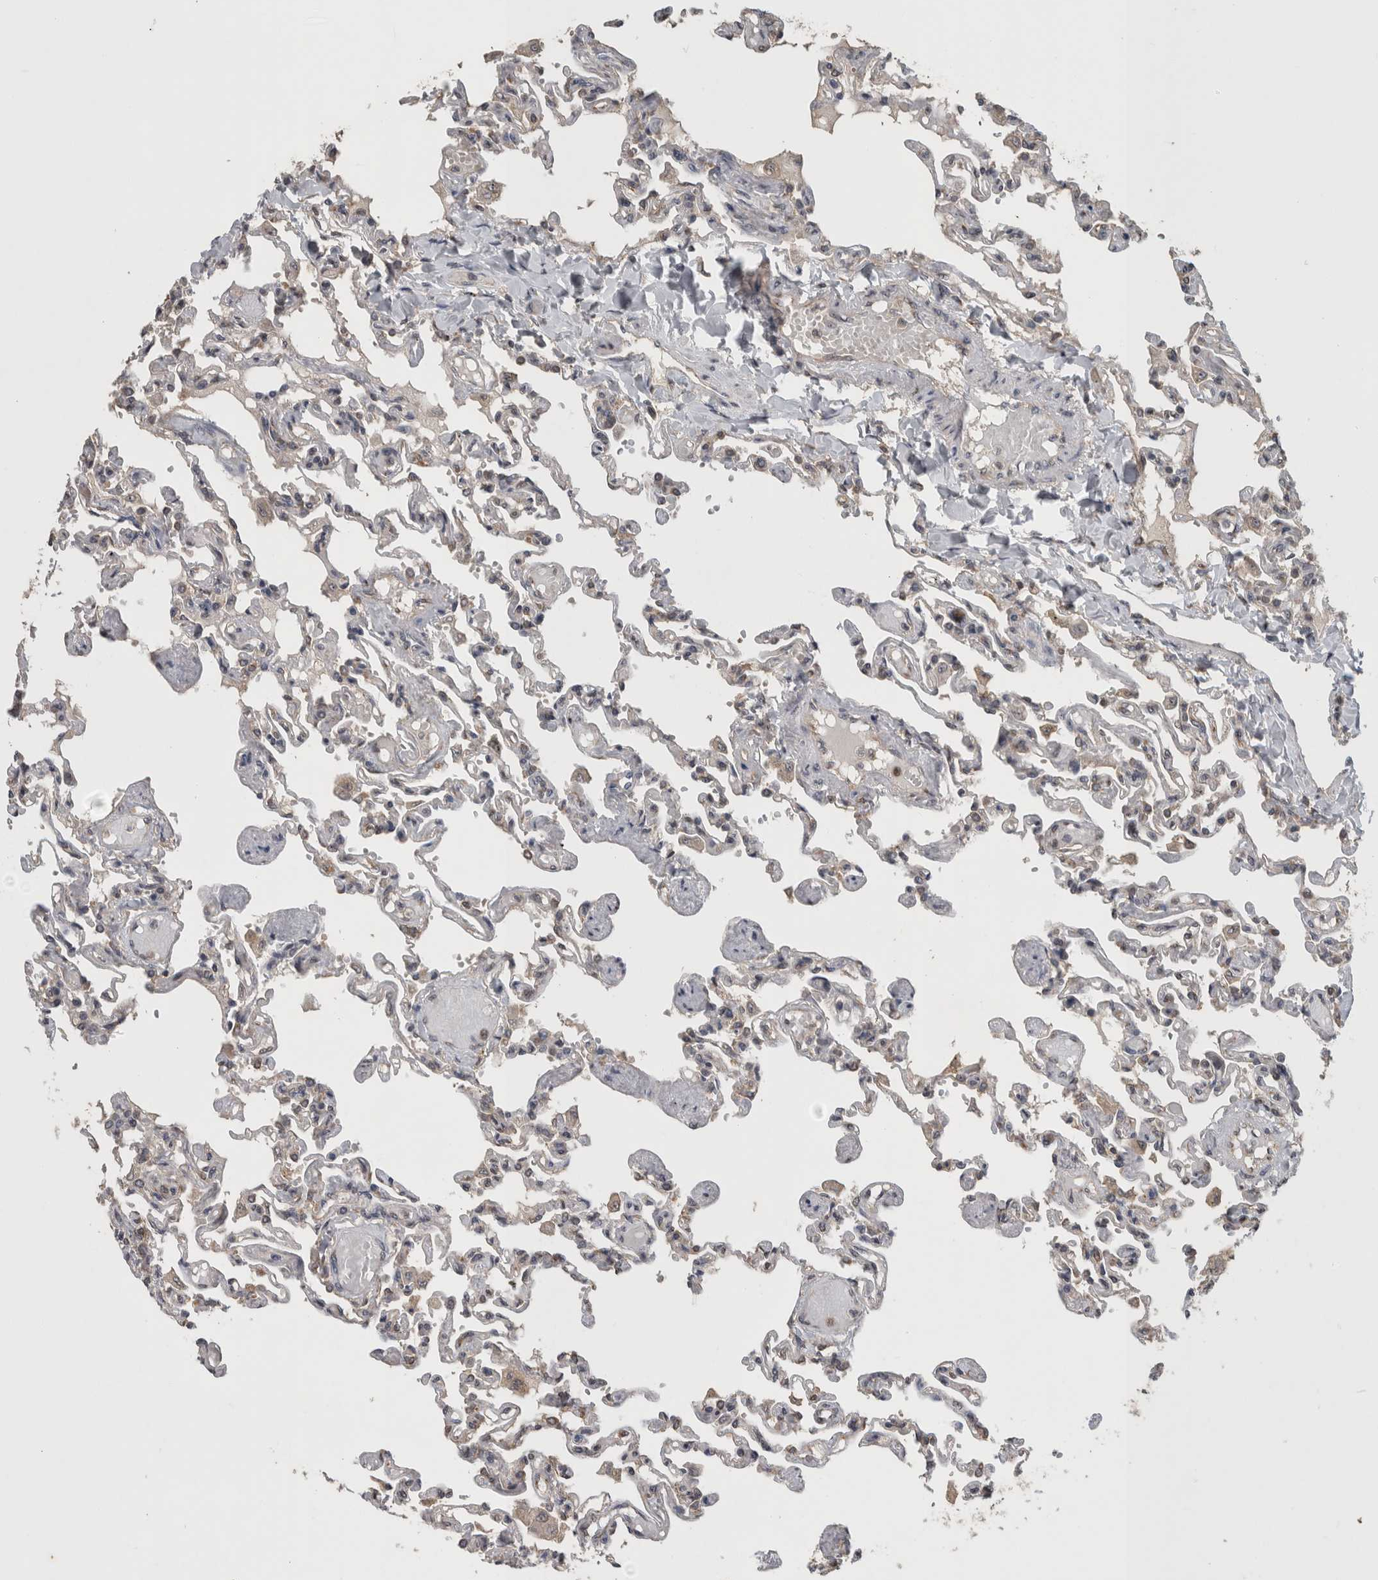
{"staining": {"intensity": "weak", "quantity": "<25%", "location": "cytoplasmic/membranous"}, "tissue": "lung", "cell_type": "Alveolar cells", "image_type": "normal", "snomed": [{"axis": "morphology", "description": "Normal tissue, NOS"}, {"axis": "topography", "description": "Lung"}], "caption": "IHC of benign lung demonstrates no positivity in alveolar cells. The staining is performed using DAB (3,3'-diaminobenzidine) brown chromogen with nuclei counter-stained in using hematoxylin.", "gene": "ATXN2", "patient": {"sex": "male", "age": 21}}